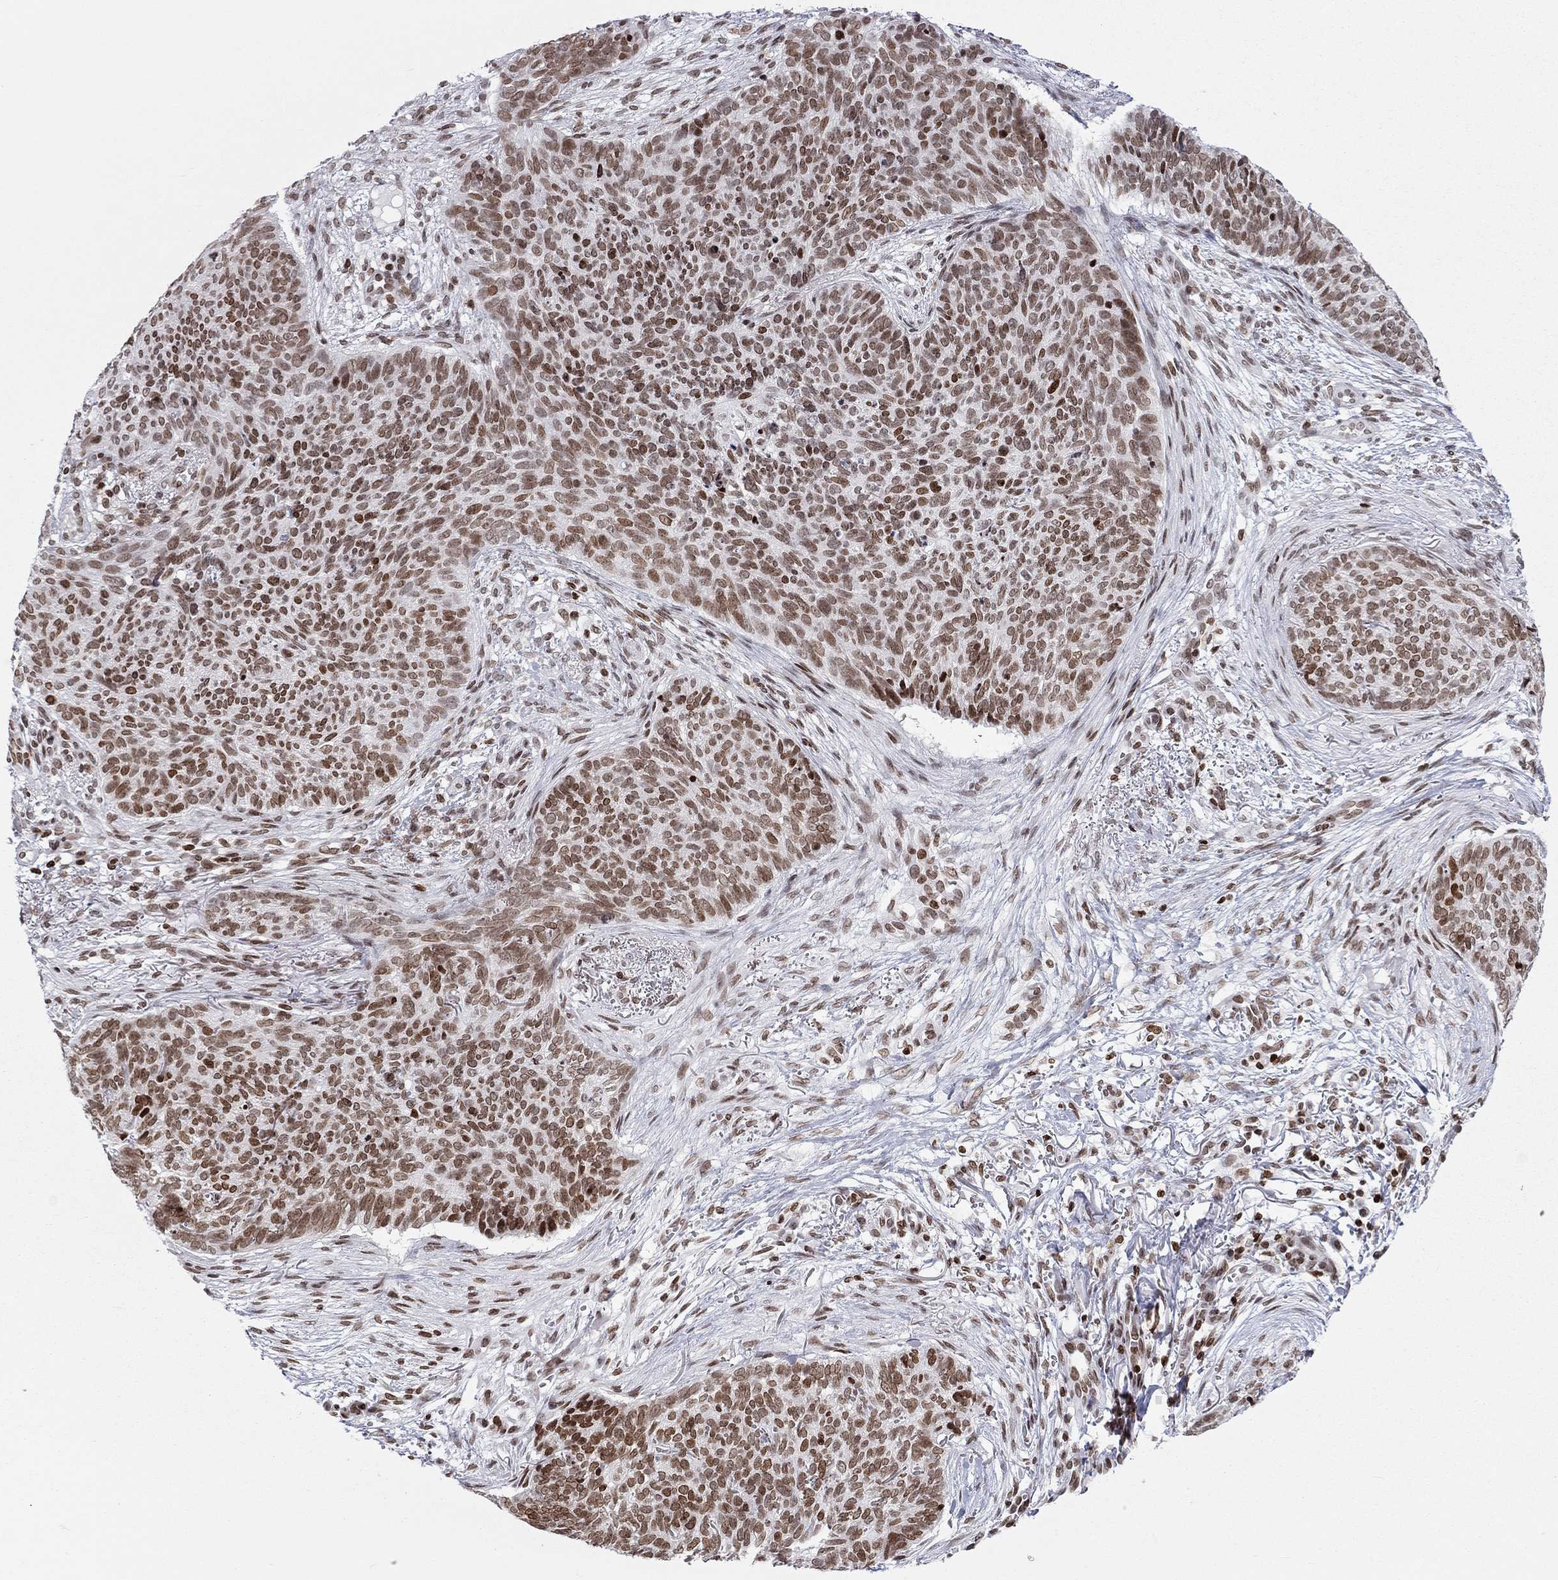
{"staining": {"intensity": "moderate", "quantity": ">75%", "location": "nuclear"}, "tissue": "skin cancer", "cell_type": "Tumor cells", "image_type": "cancer", "snomed": [{"axis": "morphology", "description": "Basal cell carcinoma"}, {"axis": "topography", "description": "Skin"}], "caption": "High-power microscopy captured an immunohistochemistry micrograph of skin basal cell carcinoma, revealing moderate nuclear expression in about >75% of tumor cells.", "gene": "H2AX", "patient": {"sex": "male", "age": 64}}